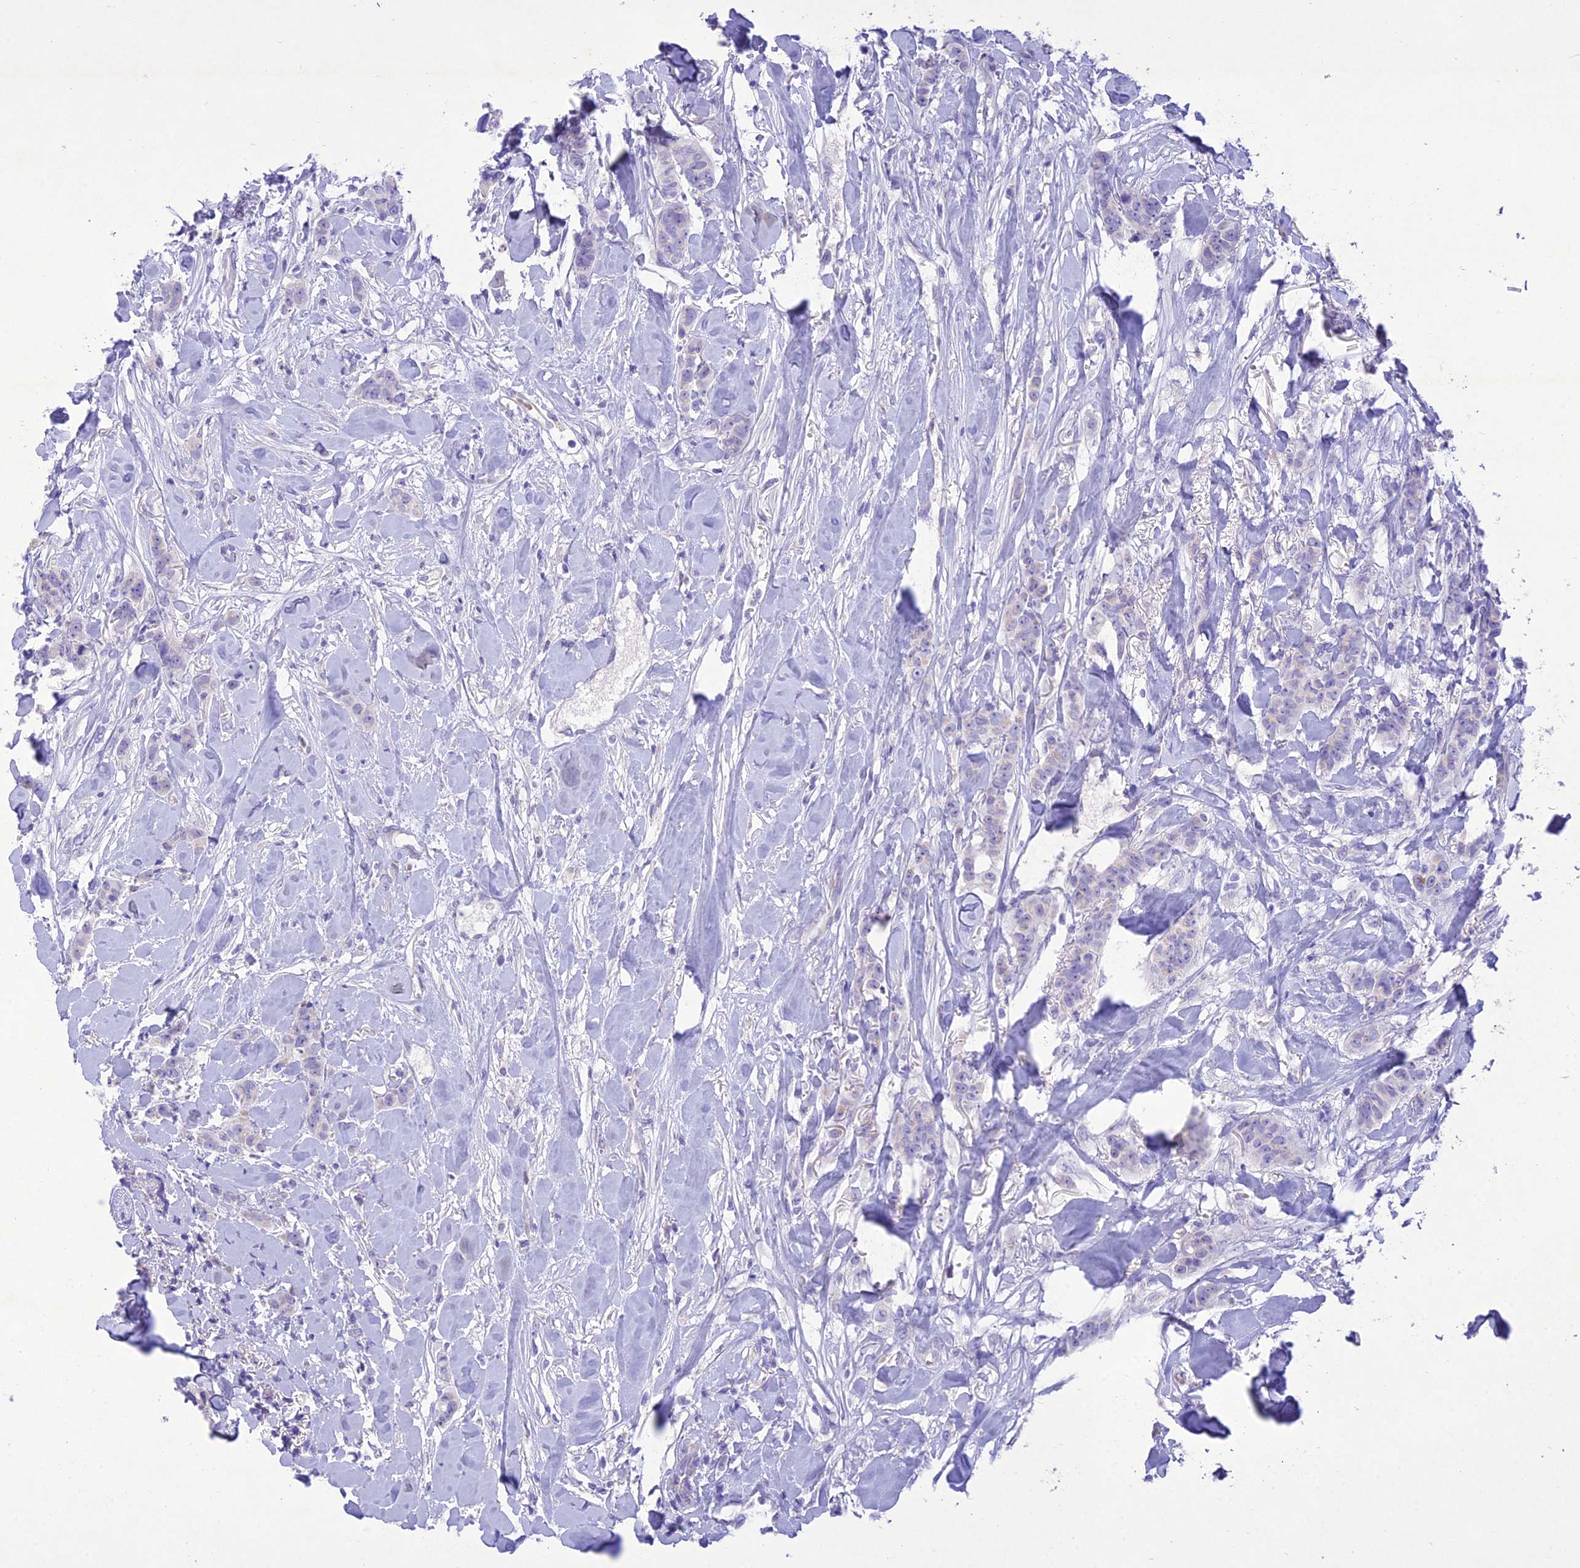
{"staining": {"intensity": "negative", "quantity": "none", "location": "none"}, "tissue": "breast cancer", "cell_type": "Tumor cells", "image_type": "cancer", "snomed": [{"axis": "morphology", "description": "Duct carcinoma"}, {"axis": "topography", "description": "Breast"}], "caption": "This is an immunohistochemistry photomicrograph of breast cancer. There is no positivity in tumor cells.", "gene": "SLC13A5", "patient": {"sex": "female", "age": 40}}